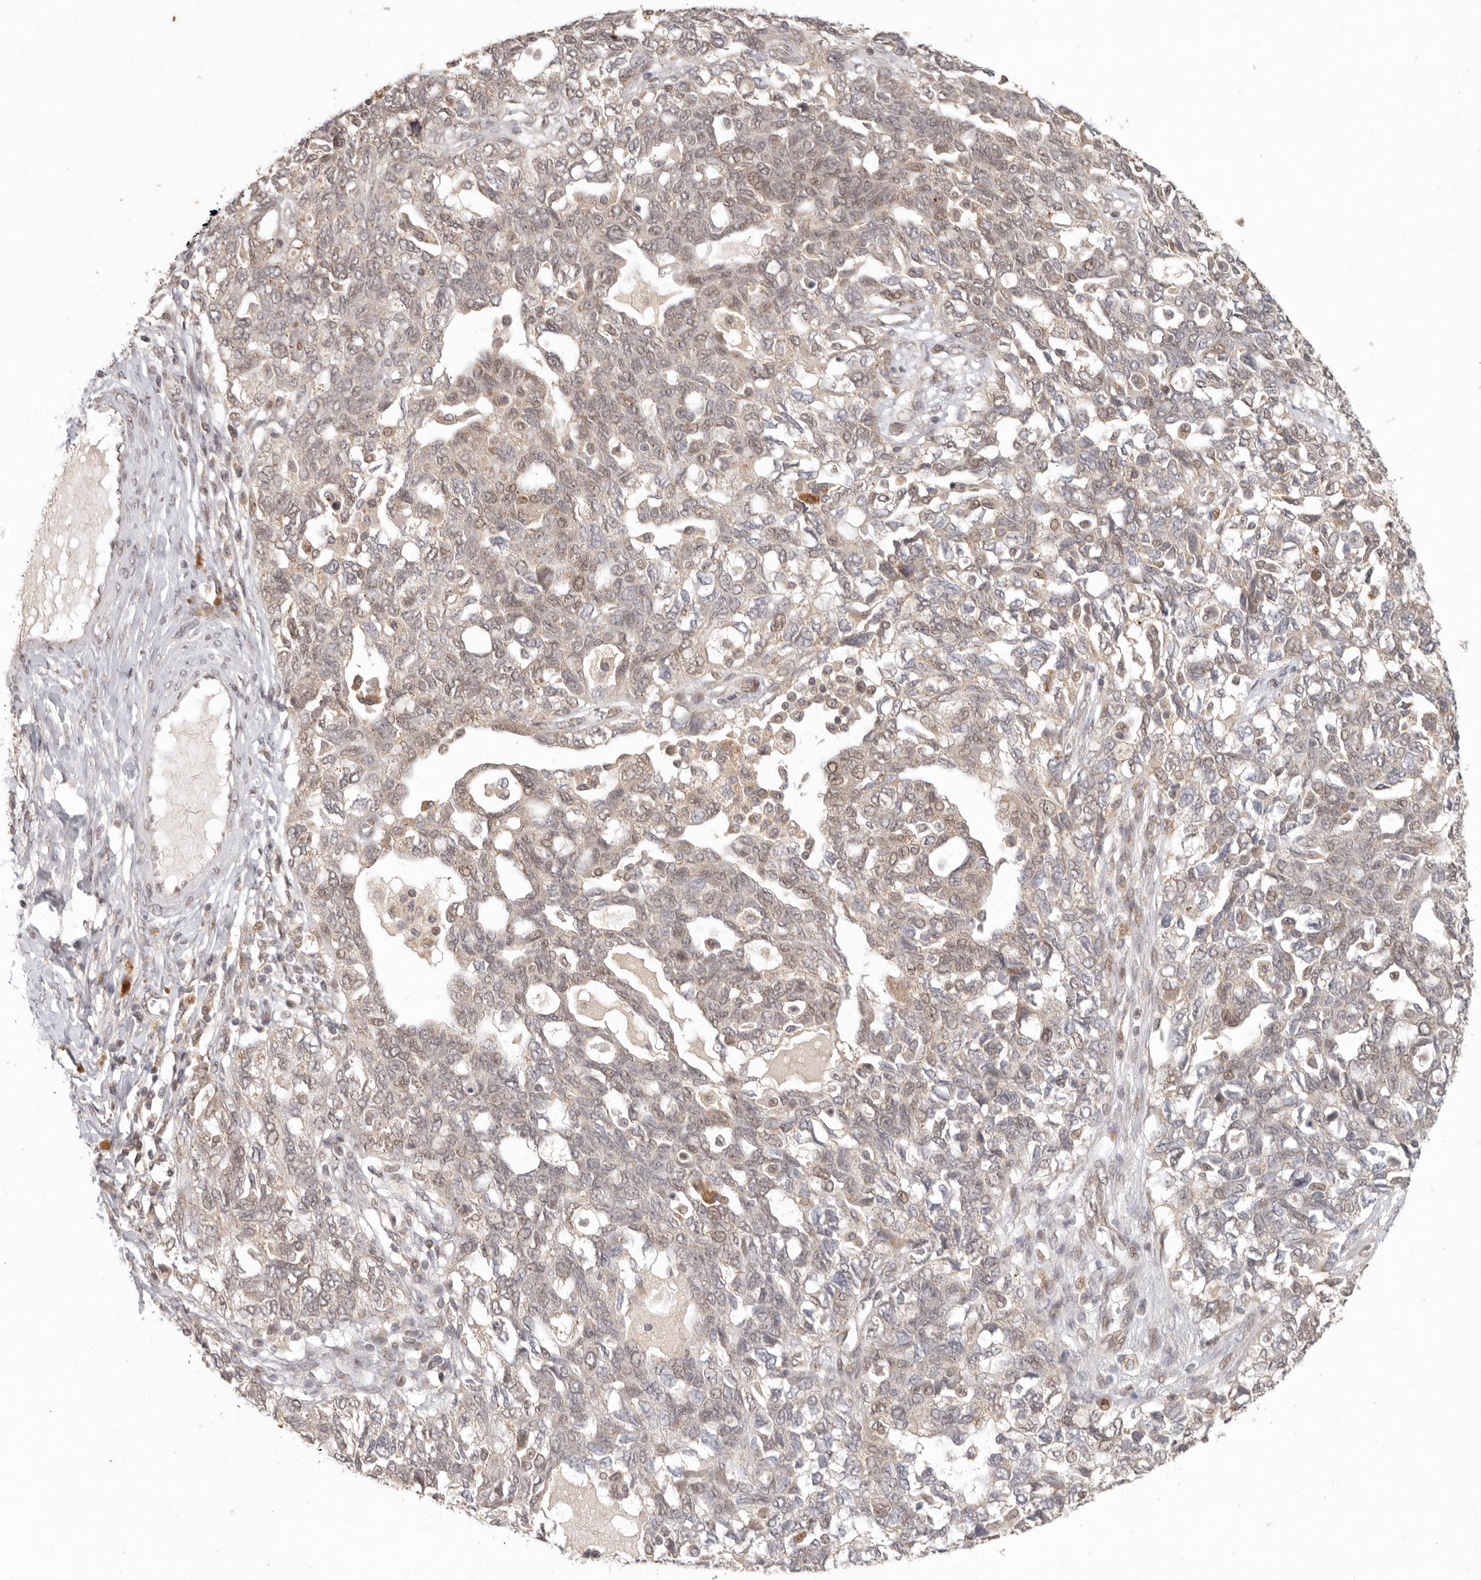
{"staining": {"intensity": "weak", "quantity": "25%-75%", "location": "cytoplasmic/membranous,nuclear"}, "tissue": "ovarian cancer", "cell_type": "Tumor cells", "image_type": "cancer", "snomed": [{"axis": "morphology", "description": "Carcinoma, NOS"}, {"axis": "morphology", "description": "Cystadenocarcinoma, serous, NOS"}, {"axis": "topography", "description": "Ovary"}], "caption": "Immunohistochemical staining of carcinoma (ovarian) shows weak cytoplasmic/membranous and nuclear protein staining in about 25%-75% of tumor cells.", "gene": "LRRC75A", "patient": {"sex": "female", "age": 69}}